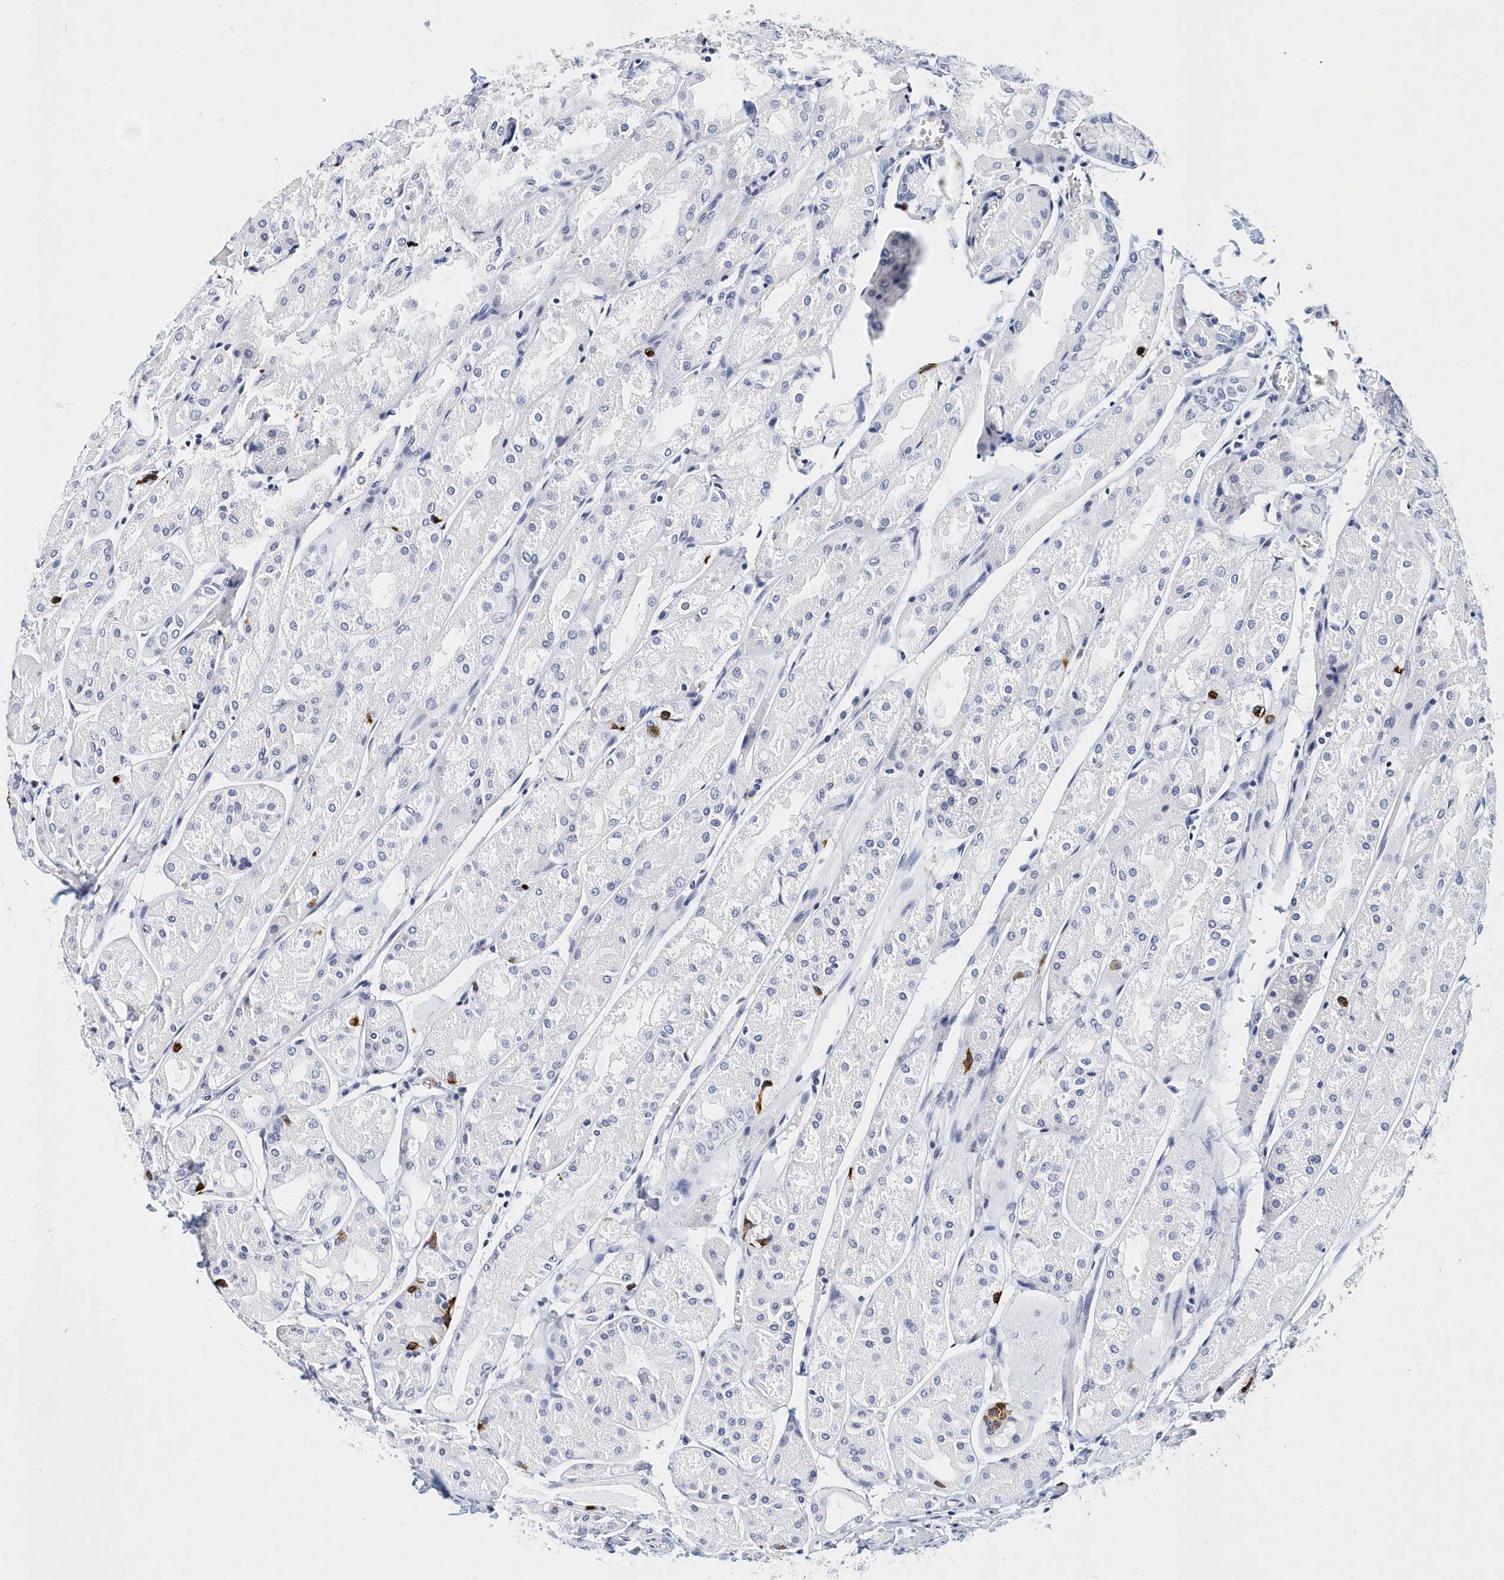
{"staining": {"intensity": "negative", "quantity": "none", "location": "none"}, "tissue": "stomach", "cell_type": "Glandular cells", "image_type": "normal", "snomed": [{"axis": "morphology", "description": "Normal tissue, NOS"}, {"axis": "topography", "description": "Stomach, upper"}], "caption": "Glandular cells show no significant protein positivity in benign stomach. Nuclei are stained in blue.", "gene": "ITGA2B", "patient": {"sex": "male", "age": 72}}